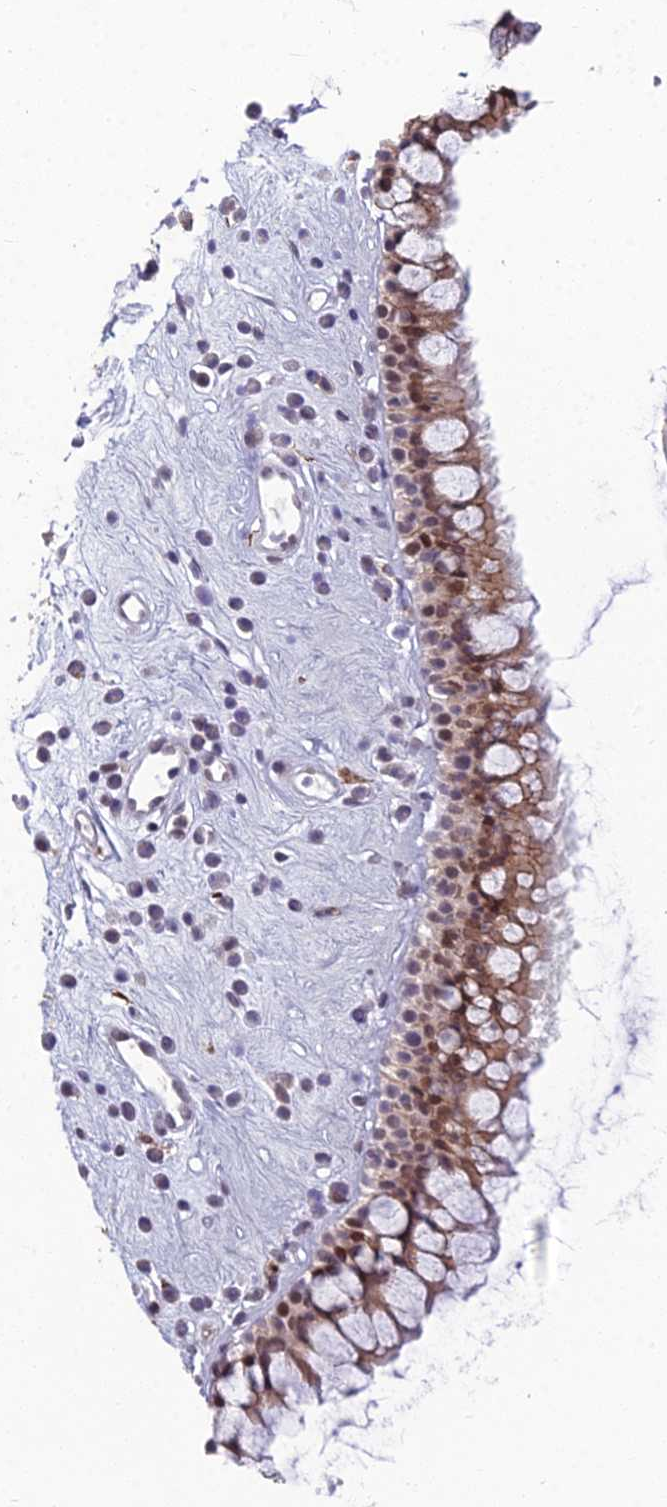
{"staining": {"intensity": "moderate", "quantity": ">75%", "location": "cytoplasmic/membranous,nuclear"}, "tissue": "nasopharynx", "cell_type": "Respiratory epithelial cells", "image_type": "normal", "snomed": [{"axis": "morphology", "description": "Normal tissue, NOS"}, {"axis": "morphology", "description": "Inflammation, NOS"}, {"axis": "topography", "description": "Nasopharynx"}], "caption": "Benign nasopharynx was stained to show a protein in brown. There is medium levels of moderate cytoplasmic/membranous,nuclear positivity in approximately >75% of respiratory epithelial cells.", "gene": "ABHD17A", "patient": {"sex": "male", "age": 29}}